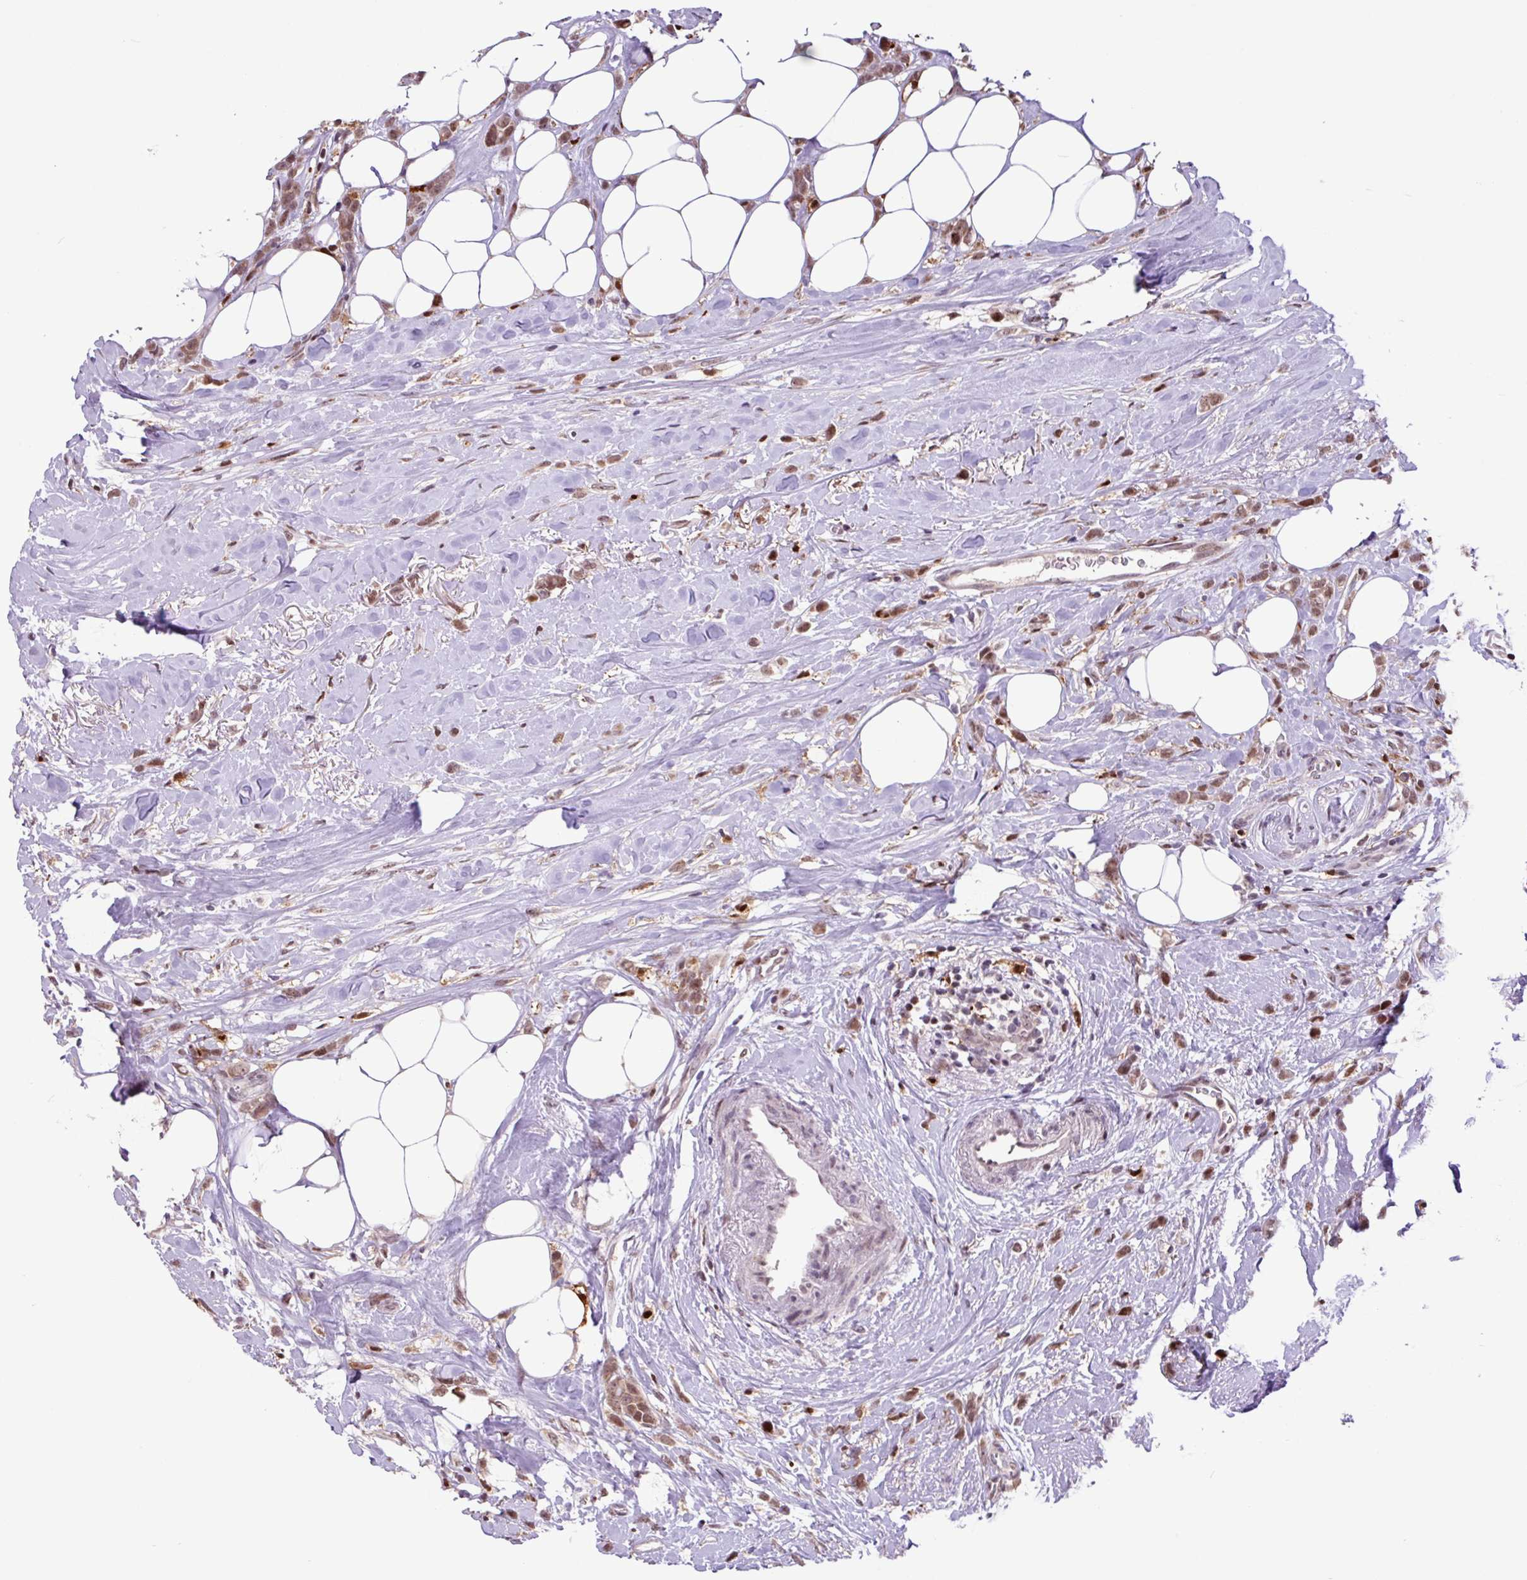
{"staining": {"intensity": "moderate", "quantity": ">75%", "location": "nuclear"}, "tissue": "breast cancer", "cell_type": "Tumor cells", "image_type": "cancer", "snomed": [{"axis": "morphology", "description": "Duct carcinoma"}, {"axis": "topography", "description": "Breast"}], "caption": "An immunohistochemistry (IHC) image of tumor tissue is shown. Protein staining in brown labels moderate nuclear positivity in intraductal carcinoma (breast) within tumor cells. The staining was performed using DAB to visualize the protein expression in brown, while the nuclei were stained in blue with hematoxylin (Magnification: 20x).", "gene": "BRD3", "patient": {"sex": "female", "age": 80}}